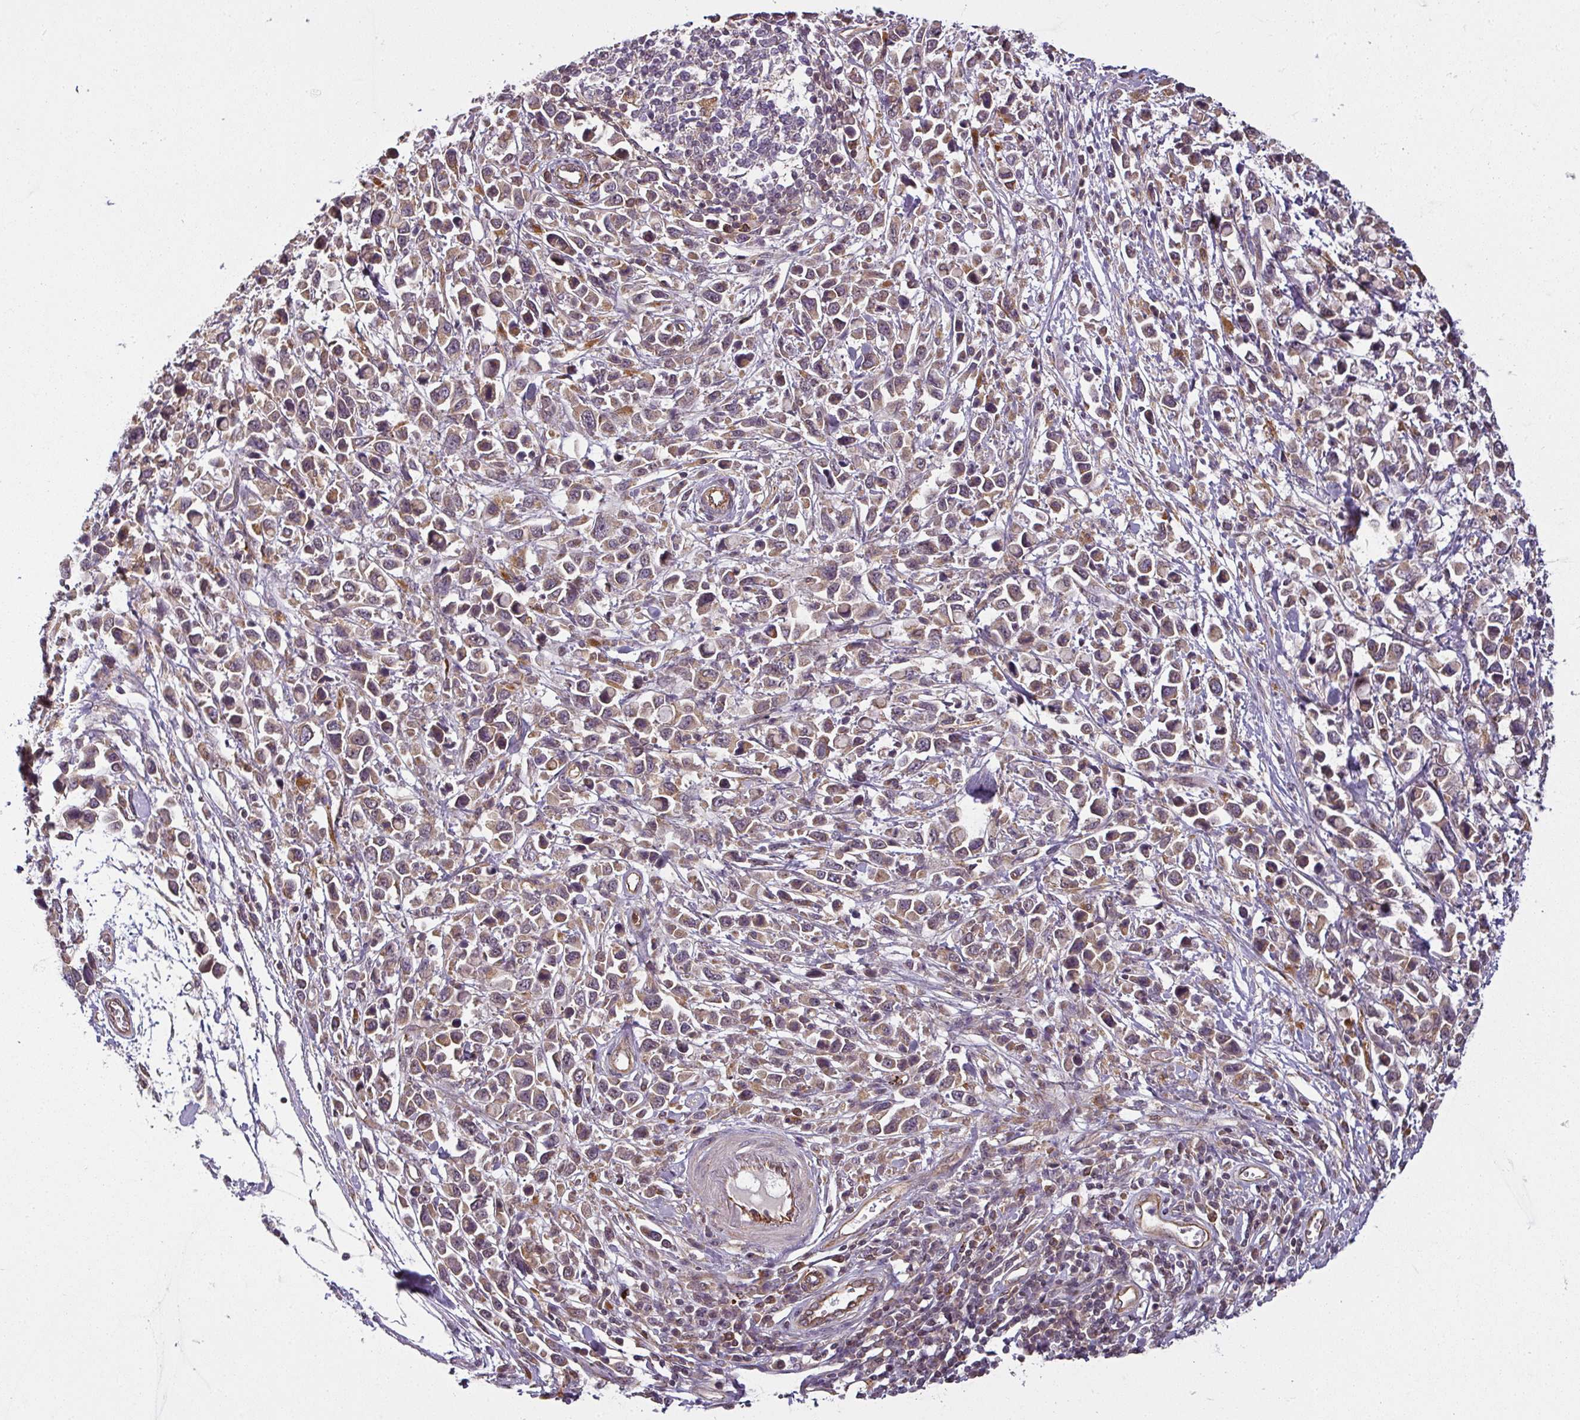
{"staining": {"intensity": "weak", "quantity": ">75%", "location": "cytoplasmic/membranous"}, "tissue": "stomach cancer", "cell_type": "Tumor cells", "image_type": "cancer", "snomed": [{"axis": "morphology", "description": "Adenocarcinoma, NOS"}, {"axis": "topography", "description": "Stomach"}], "caption": "High-magnification brightfield microscopy of stomach cancer (adenocarcinoma) stained with DAB (brown) and counterstained with hematoxylin (blue). tumor cells exhibit weak cytoplasmic/membranous staining is seen in approximately>75% of cells.", "gene": "DIMT1", "patient": {"sex": "female", "age": 81}}